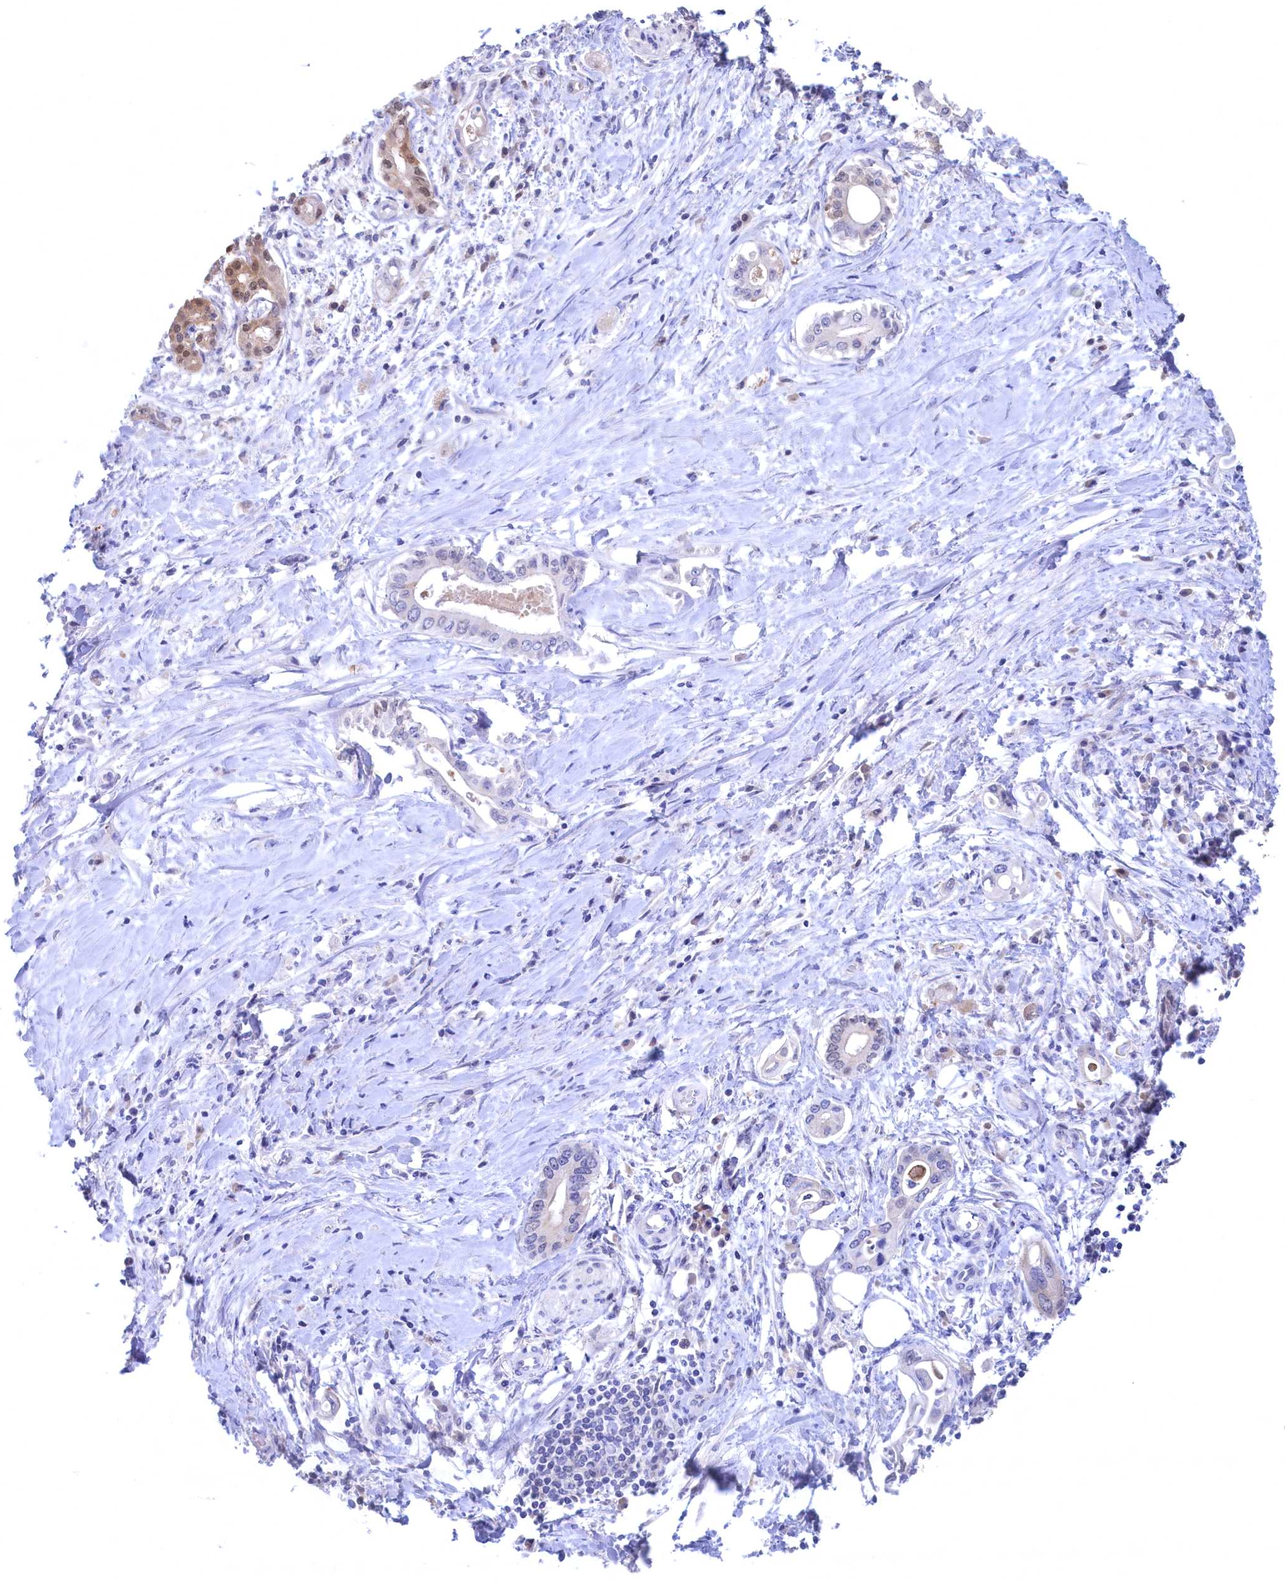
{"staining": {"intensity": "weak", "quantity": "<25%", "location": "cytoplasmic/membranous"}, "tissue": "pancreatic cancer", "cell_type": "Tumor cells", "image_type": "cancer", "snomed": [{"axis": "morphology", "description": "Adenocarcinoma, NOS"}, {"axis": "topography", "description": "Pancreas"}], "caption": "Pancreatic cancer stained for a protein using IHC reveals no expression tumor cells.", "gene": "C11orf54", "patient": {"sex": "female", "age": 66}}